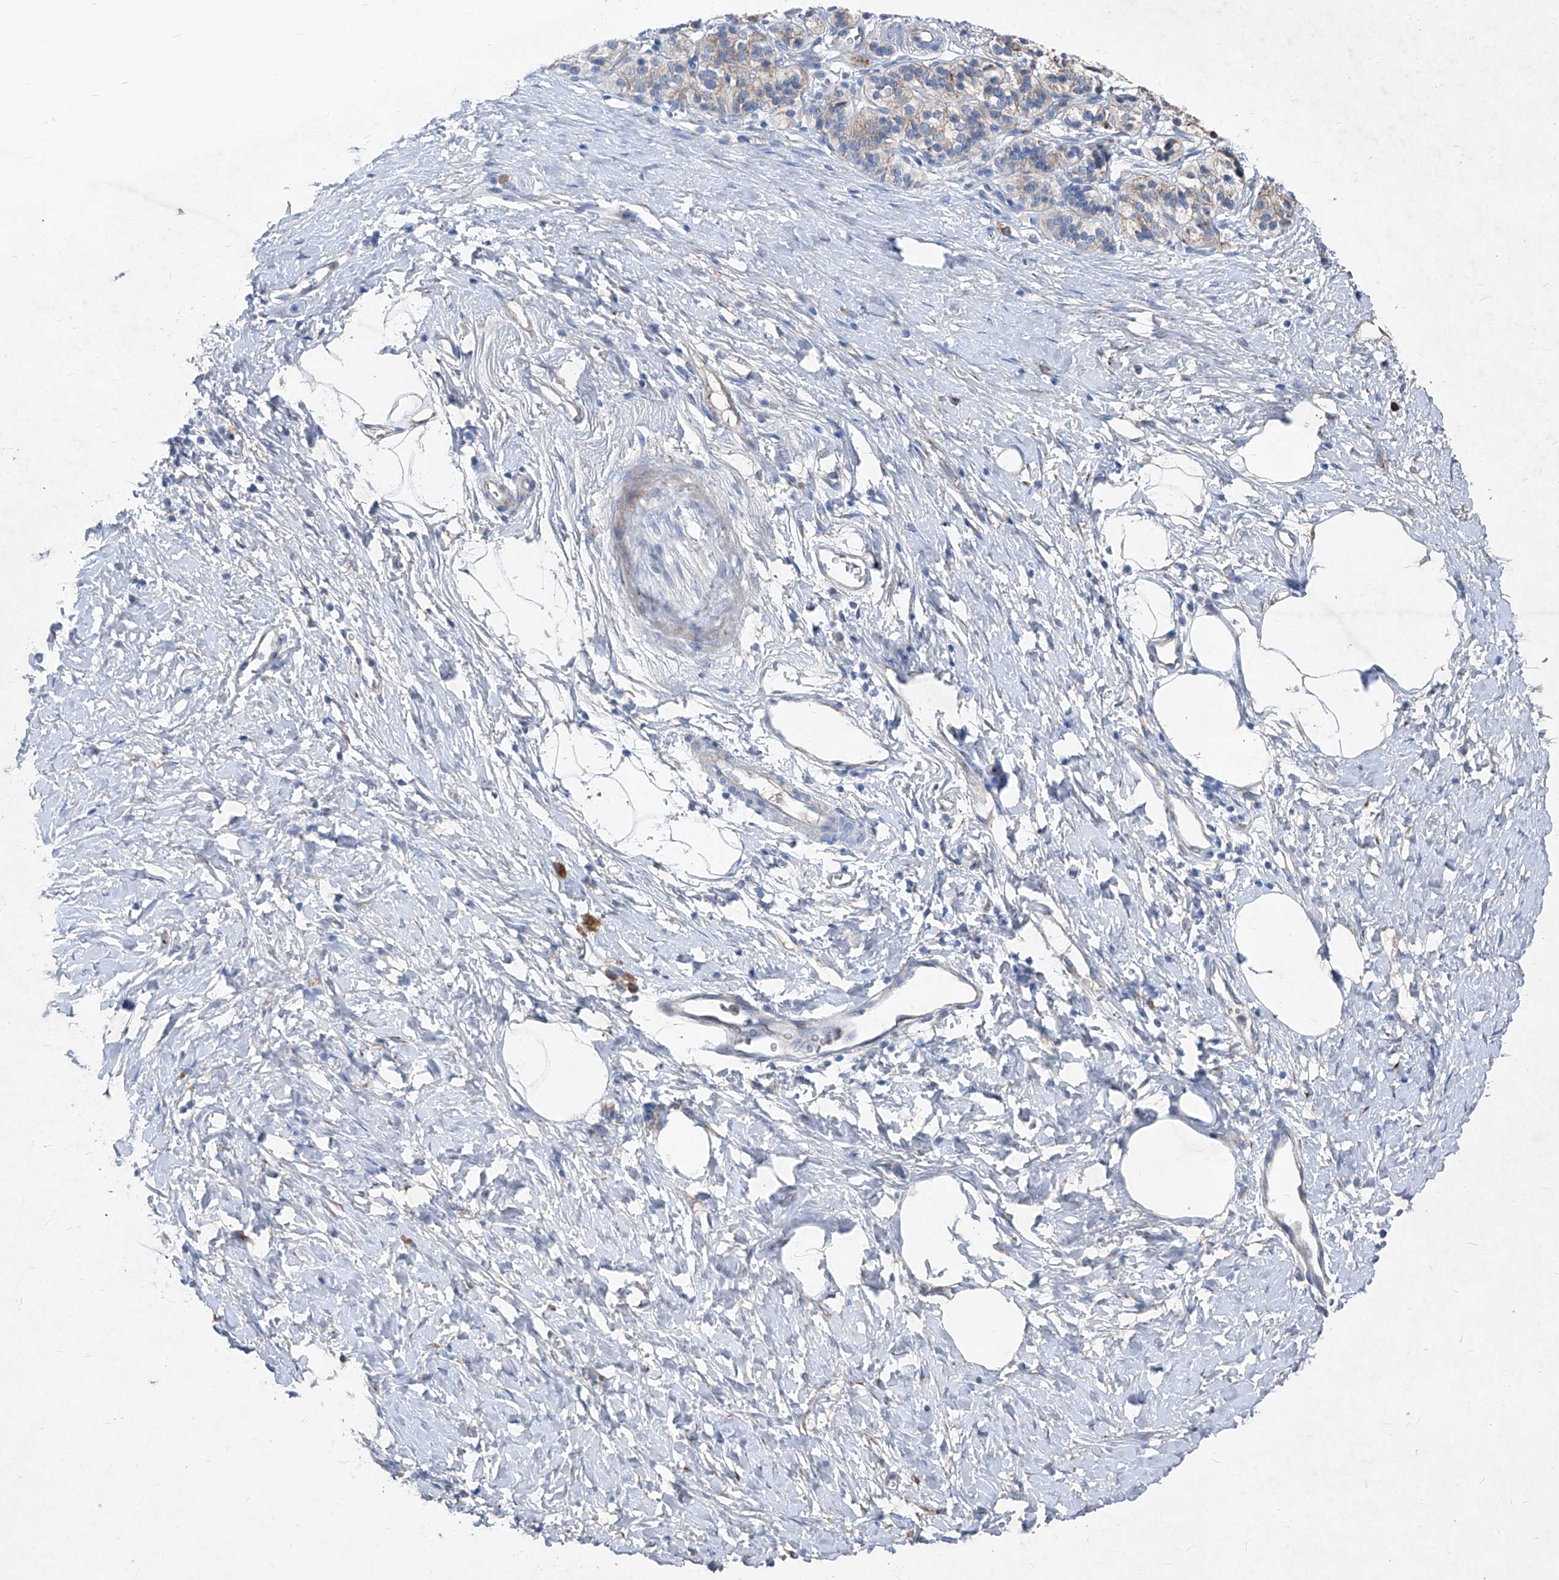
{"staining": {"intensity": "negative", "quantity": "none", "location": "none"}, "tissue": "pancreatic cancer", "cell_type": "Tumor cells", "image_type": "cancer", "snomed": [{"axis": "morphology", "description": "Adenocarcinoma, NOS"}, {"axis": "topography", "description": "Pancreas"}], "caption": "Immunohistochemistry micrograph of neoplastic tissue: pancreatic cancer (adenocarcinoma) stained with DAB exhibits no significant protein expression in tumor cells.", "gene": "IFI27", "patient": {"sex": "male", "age": 50}}